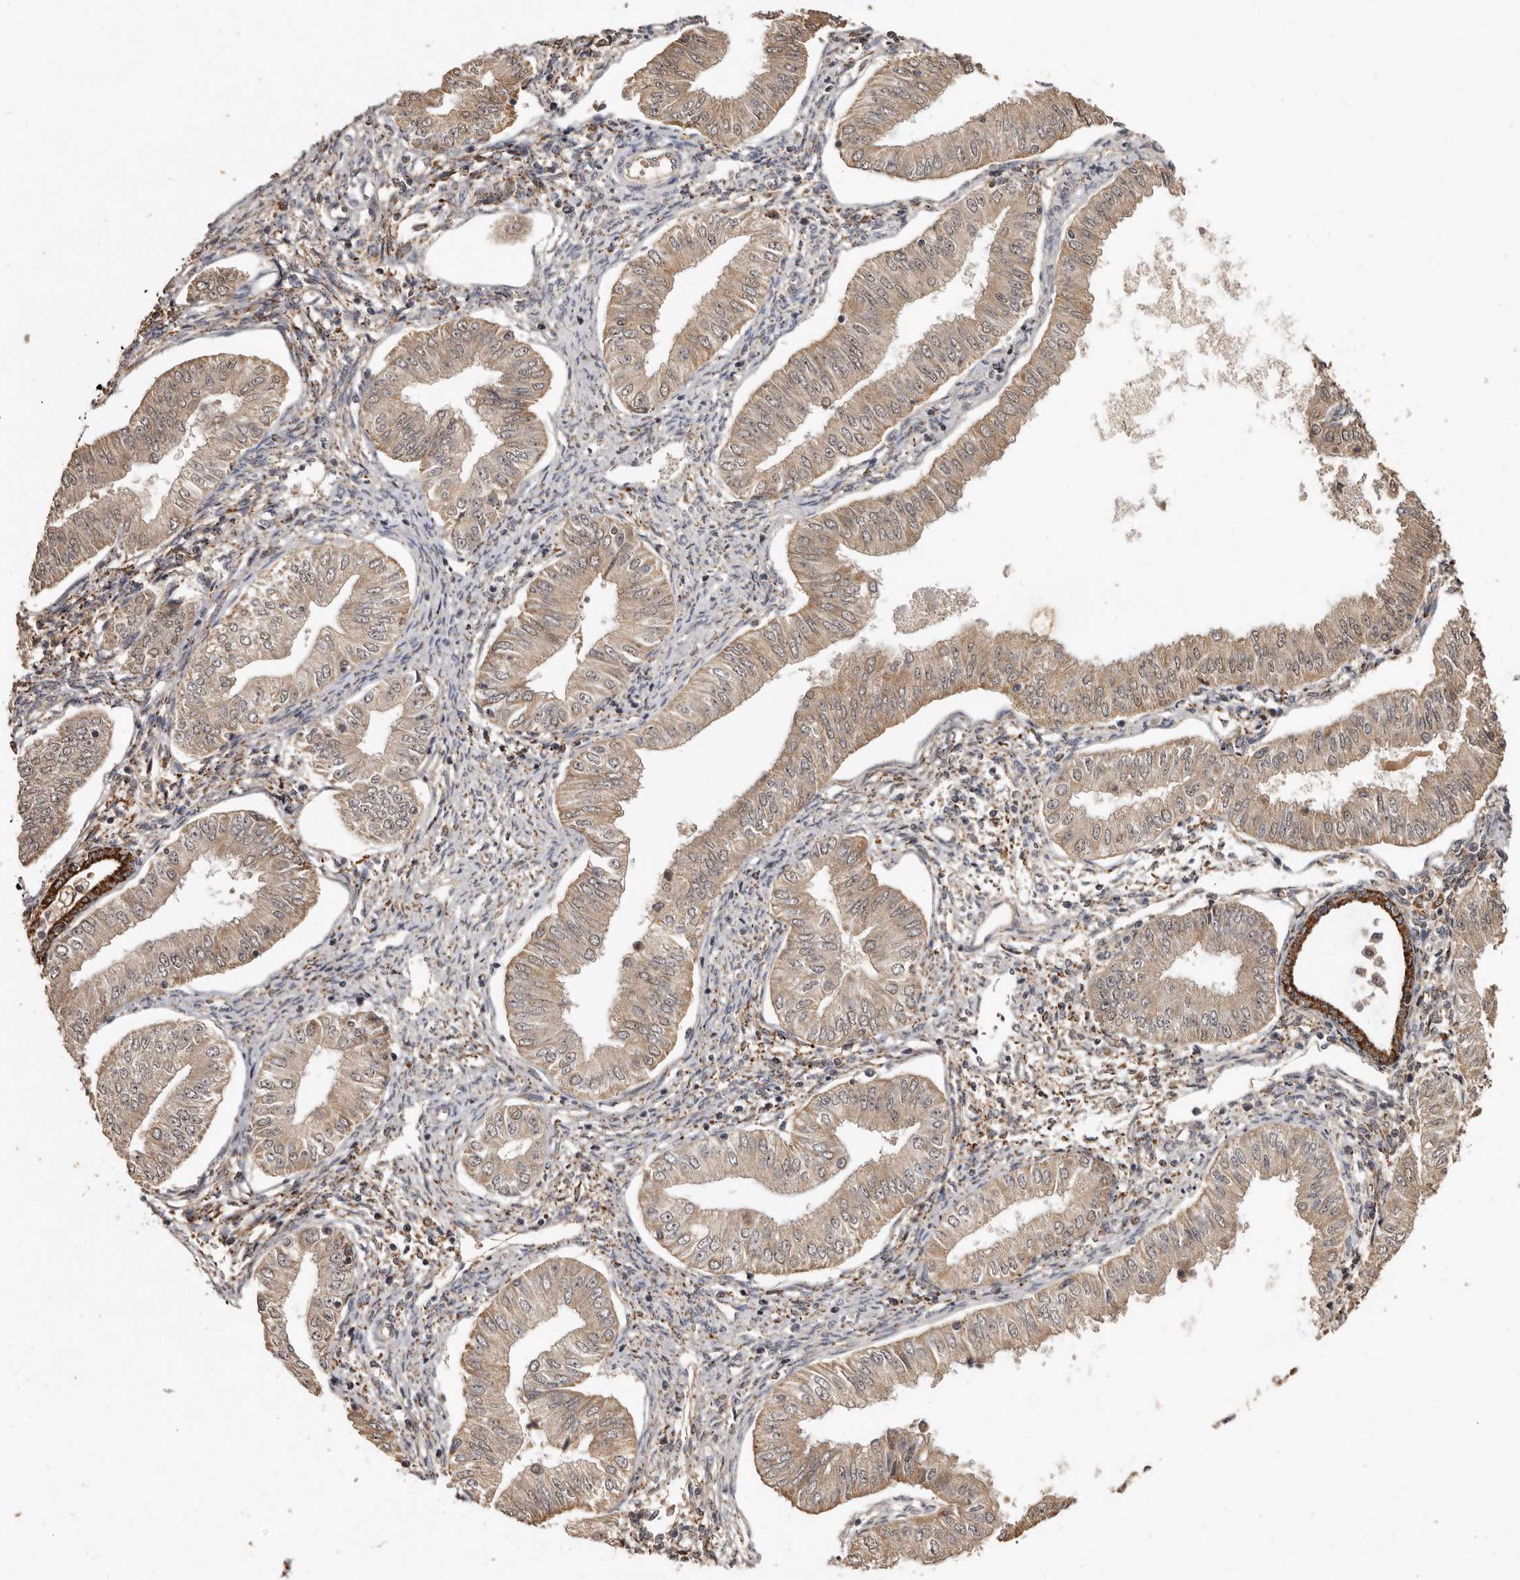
{"staining": {"intensity": "weak", "quantity": ">75%", "location": "cytoplasmic/membranous"}, "tissue": "endometrial cancer", "cell_type": "Tumor cells", "image_type": "cancer", "snomed": [{"axis": "morphology", "description": "Normal tissue, NOS"}, {"axis": "morphology", "description": "Adenocarcinoma, NOS"}, {"axis": "topography", "description": "Endometrium"}], "caption": "This is a histology image of immunohistochemistry staining of endometrial cancer, which shows weak staining in the cytoplasmic/membranous of tumor cells.", "gene": "AKAP7", "patient": {"sex": "female", "age": 53}}